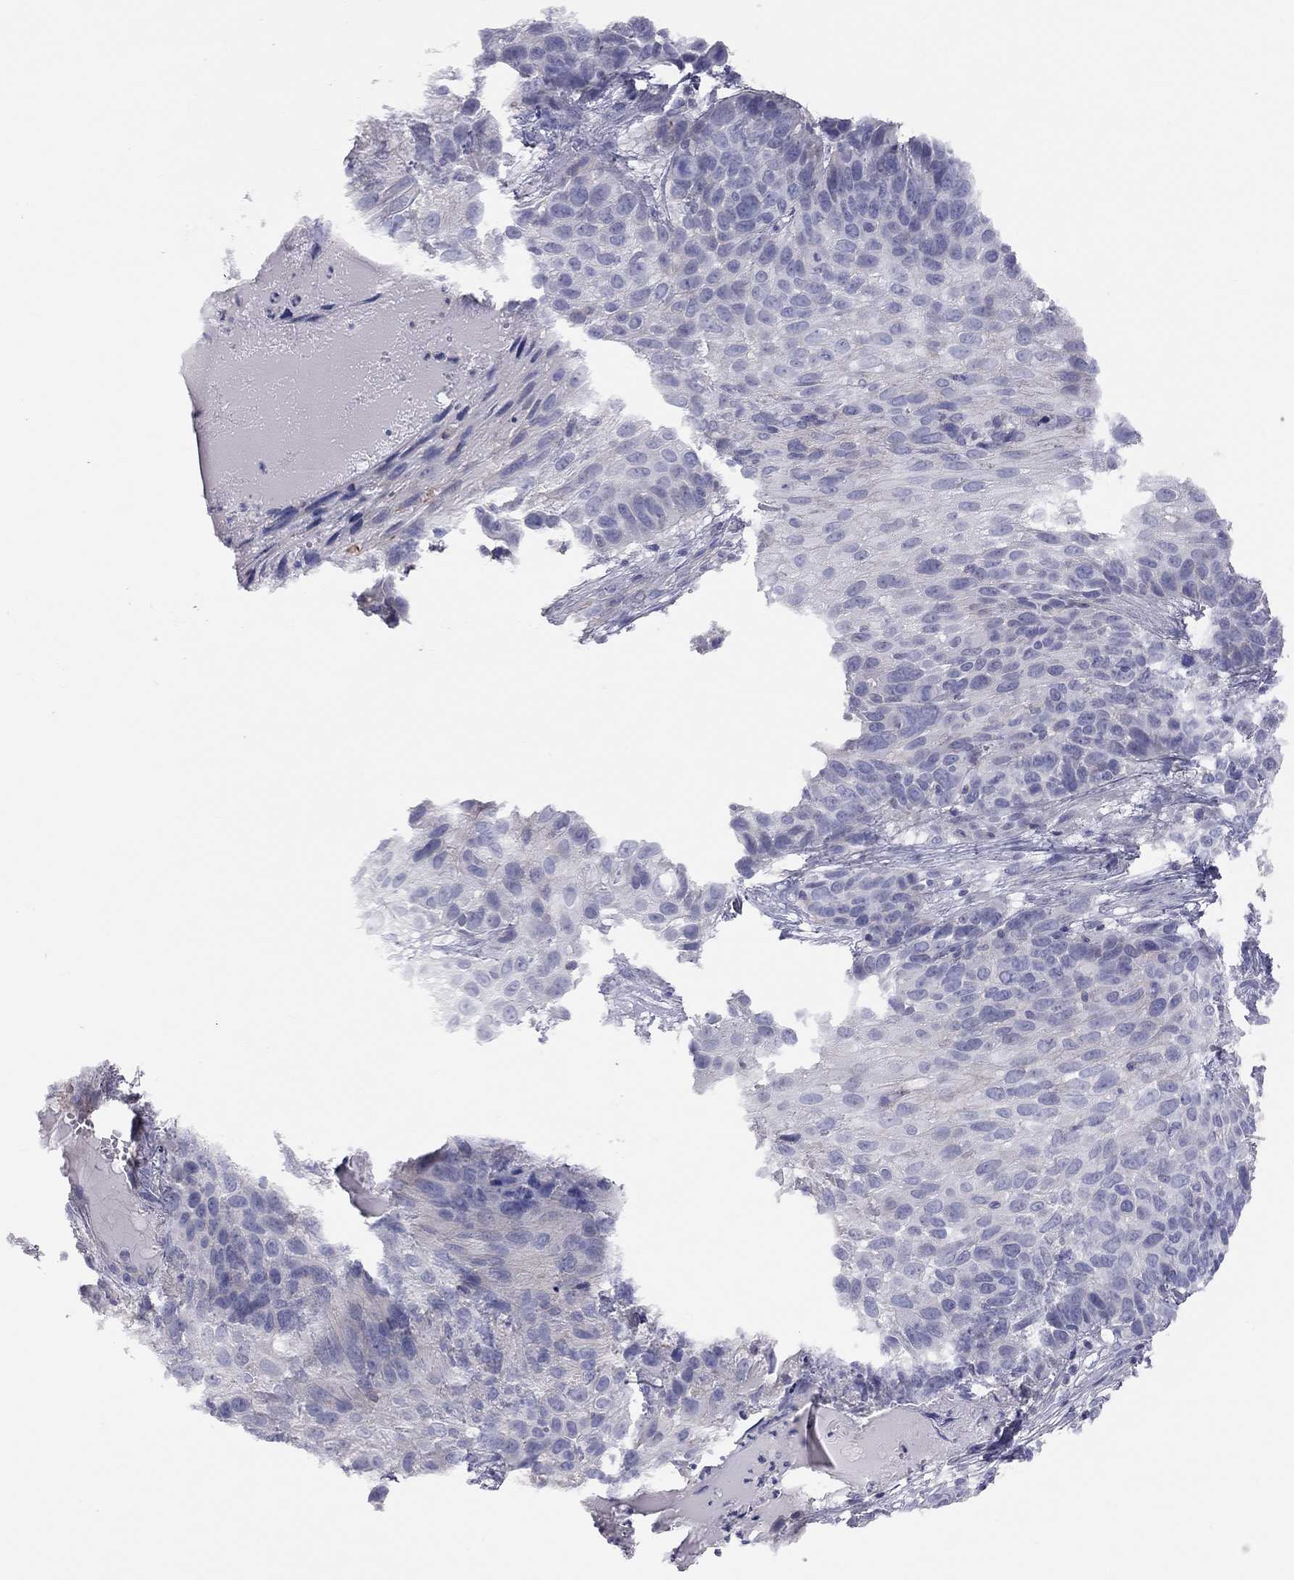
{"staining": {"intensity": "negative", "quantity": "none", "location": "none"}, "tissue": "skin cancer", "cell_type": "Tumor cells", "image_type": "cancer", "snomed": [{"axis": "morphology", "description": "Squamous cell carcinoma, NOS"}, {"axis": "topography", "description": "Skin"}], "caption": "A micrograph of human skin cancer is negative for staining in tumor cells.", "gene": "ADCYAP1", "patient": {"sex": "male", "age": 92}}